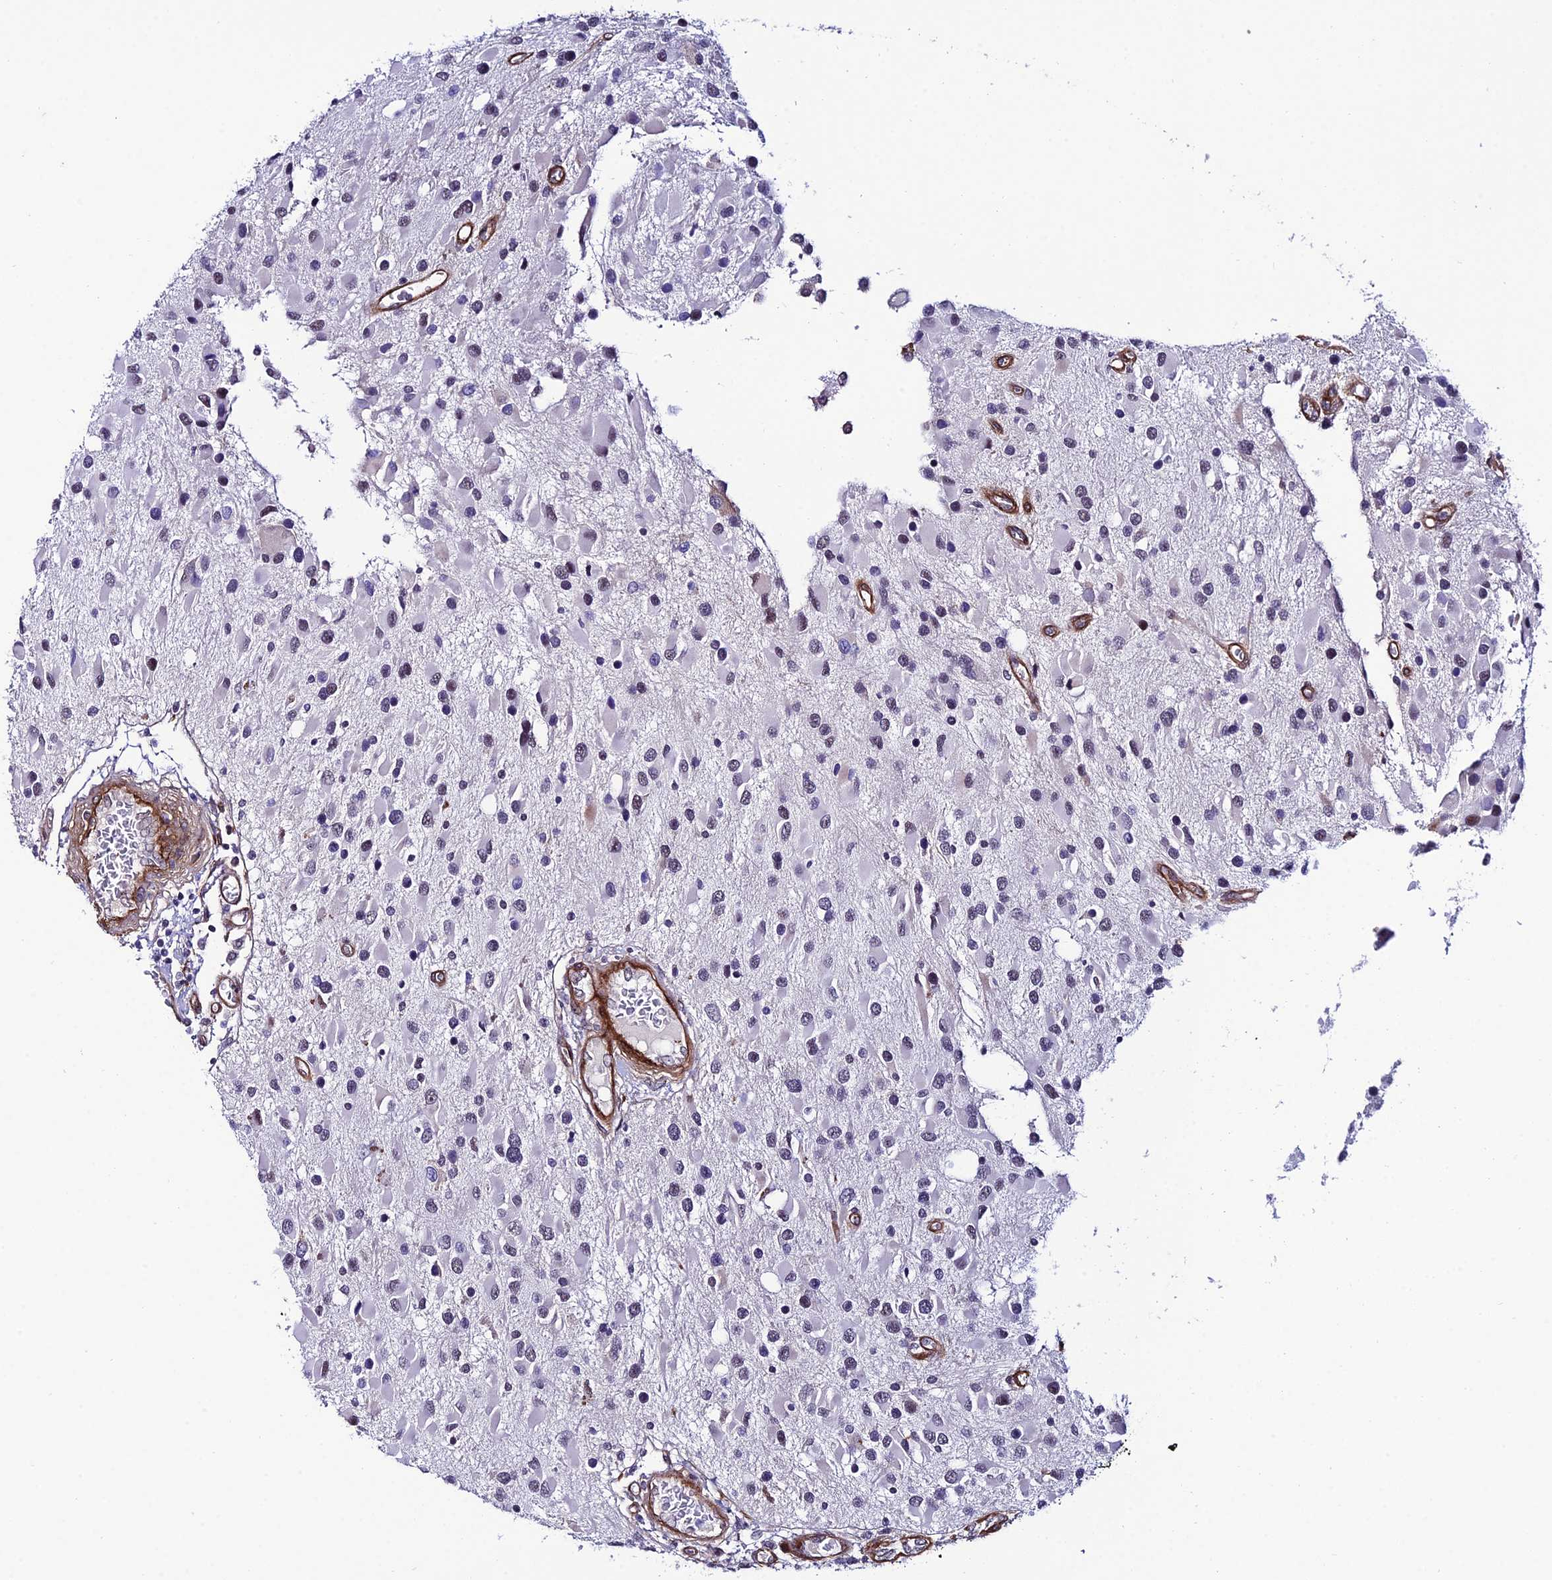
{"staining": {"intensity": "negative", "quantity": "none", "location": "none"}, "tissue": "glioma", "cell_type": "Tumor cells", "image_type": "cancer", "snomed": [{"axis": "morphology", "description": "Glioma, malignant, High grade"}, {"axis": "topography", "description": "Brain"}], "caption": "This histopathology image is of malignant glioma (high-grade) stained with immunohistochemistry to label a protein in brown with the nuclei are counter-stained blue. There is no positivity in tumor cells. (Stains: DAB immunohistochemistry (IHC) with hematoxylin counter stain, Microscopy: brightfield microscopy at high magnification).", "gene": "SYT15", "patient": {"sex": "male", "age": 53}}